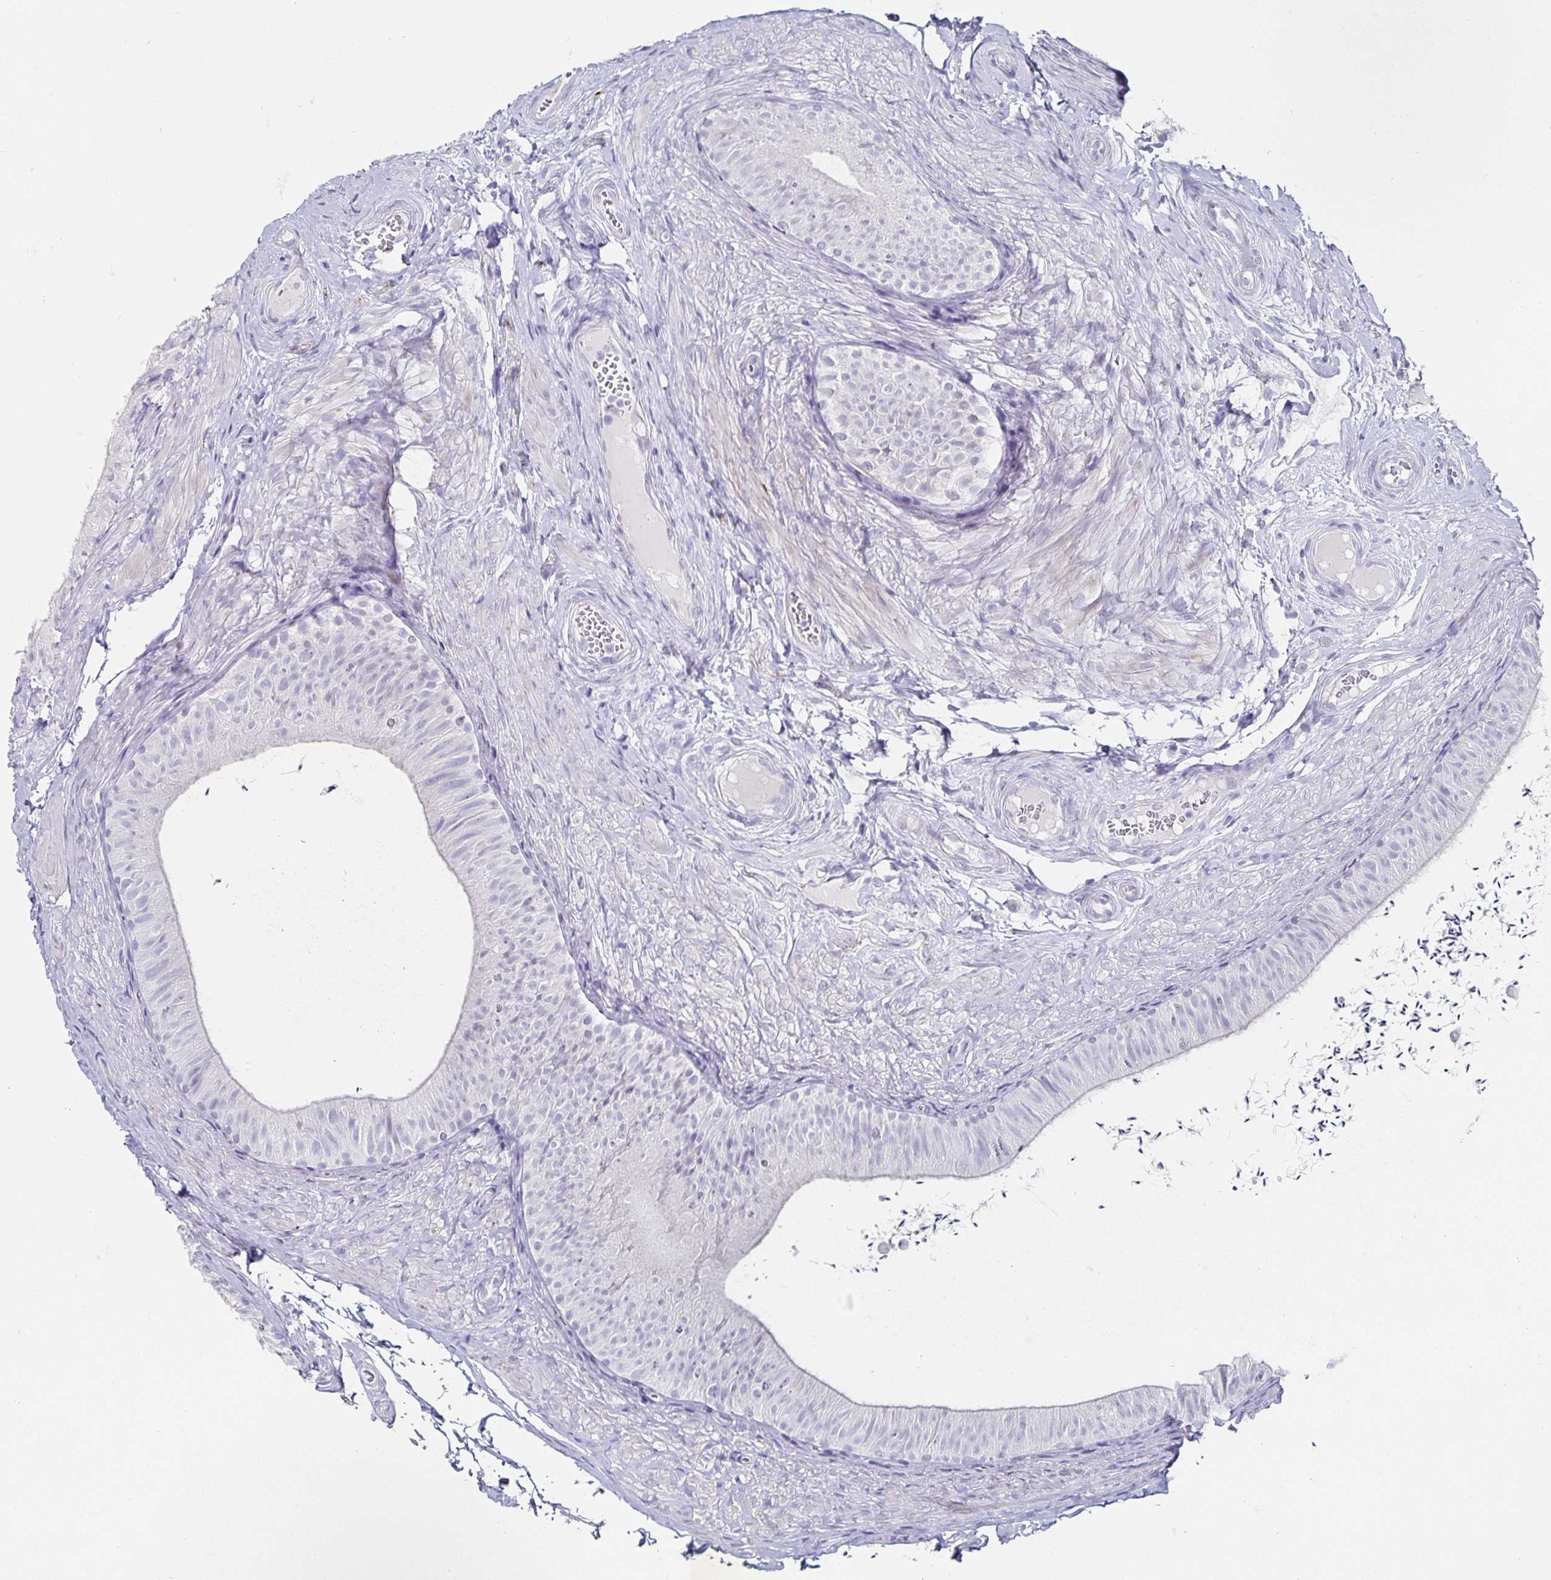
{"staining": {"intensity": "negative", "quantity": "none", "location": "none"}, "tissue": "epididymis", "cell_type": "Glandular cells", "image_type": "normal", "snomed": [{"axis": "morphology", "description": "Normal tissue, NOS"}, {"axis": "topography", "description": "Epididymis, spermatic cord, NOS"}, {"axis": "topography", "description": "Epididymis"}, {"axis": "topography", "description": "Peripheral nerve tissue"}], "caption": "Immunohistochemical staining of unremarkable epididymis demonstrates no significant expression in glandular cells. Nuclei are stained in blue.", "gene": "CHGA", "patient": {"sex": "male", "age": 29}}